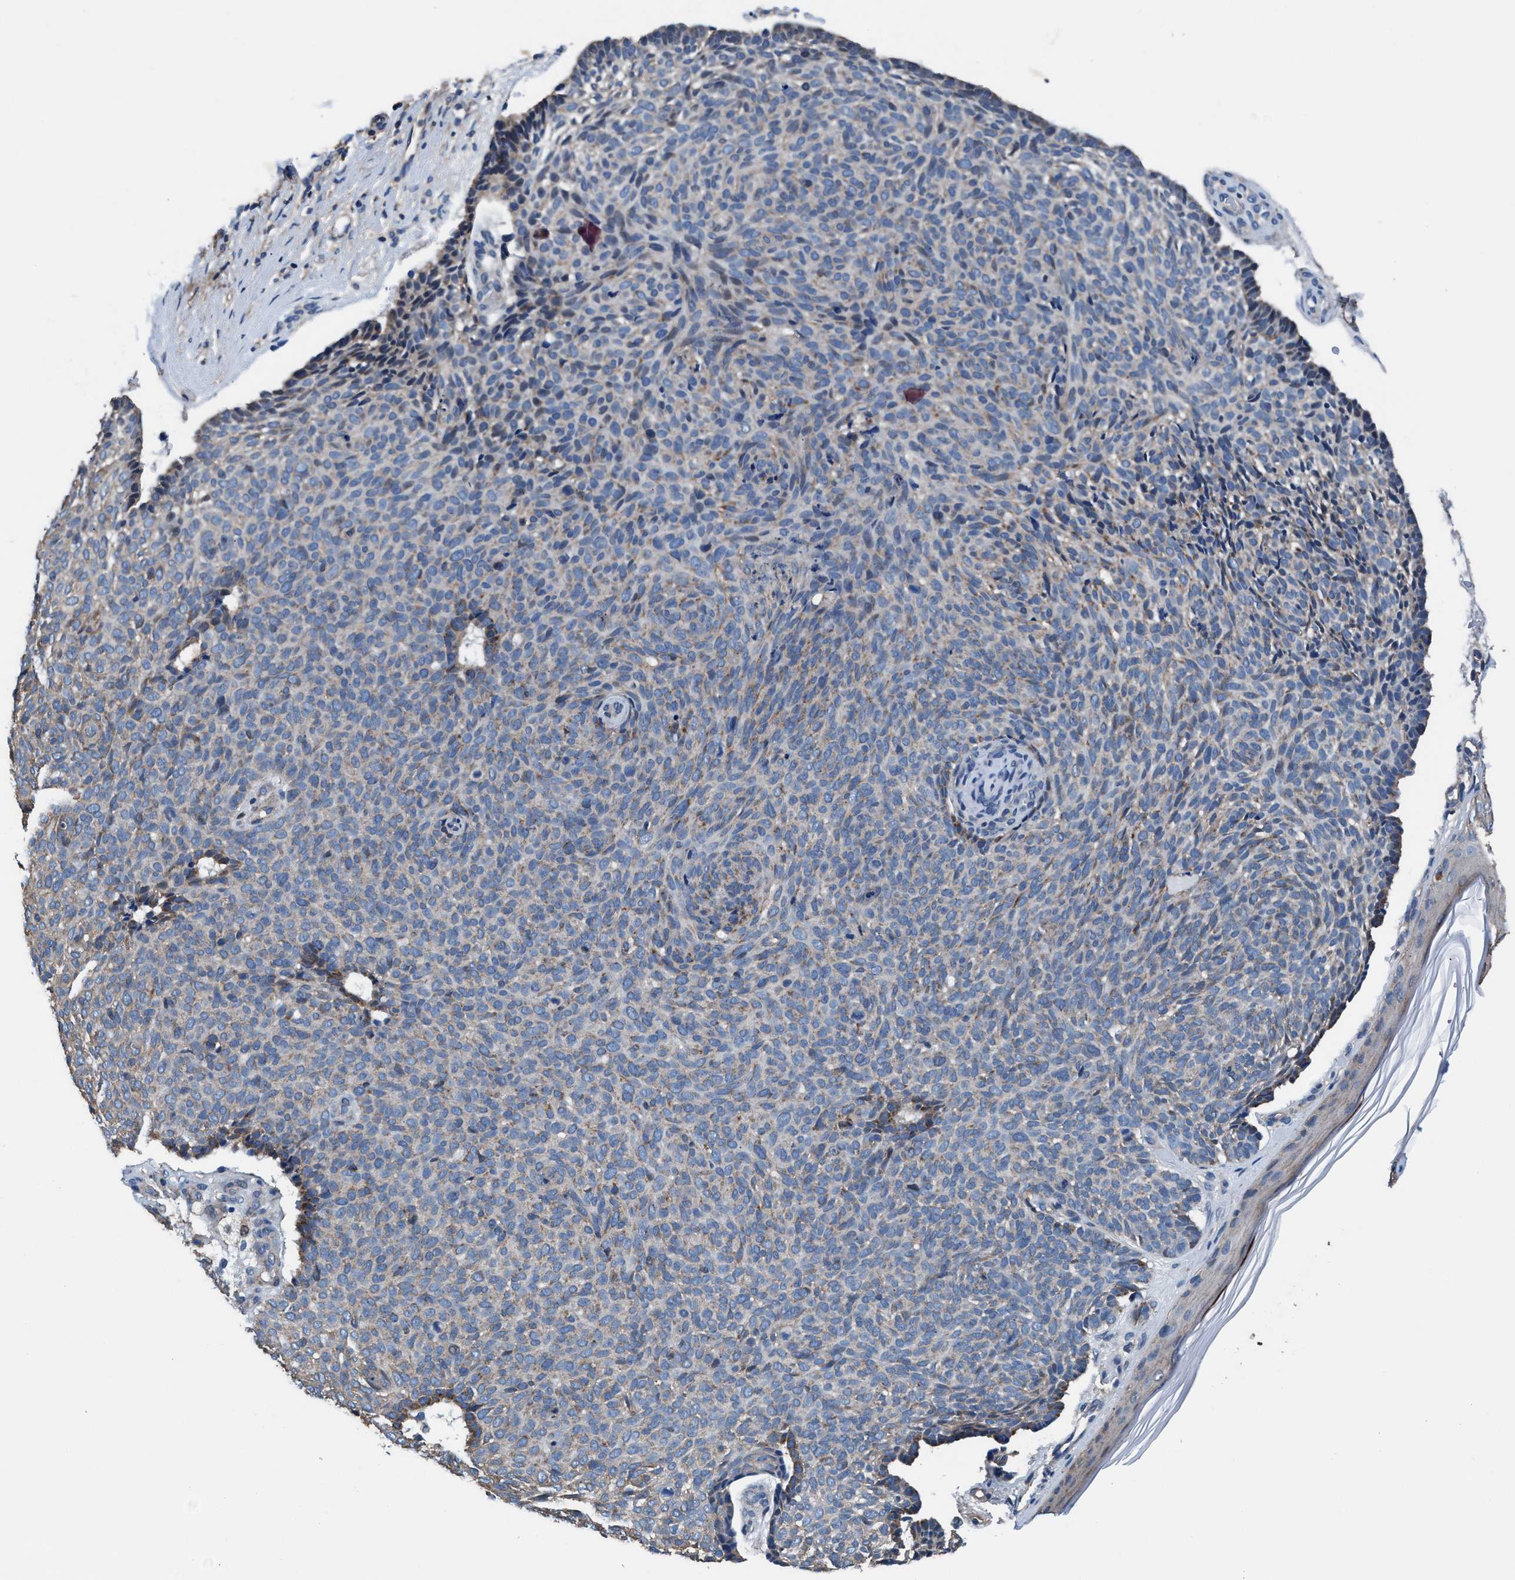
{"staining": {"intensity": "weak", "quantity": "<25%", "location": "cytoplasmic/membranous"}, "tissue": "skin cancer", "cell_type": "Tumor cells", "image_type": "cancer", "snomed": [{"axis": "morphology", "description": "Basal cell carcinoma"}, {"axis": "topography", "description": "Skin"}], "caption": "Tumor cells are negative for protein expression in human basal cell carcinoma (skin).", "gene": "NKTR", "patient": {"sex": "male", "age": 61}}